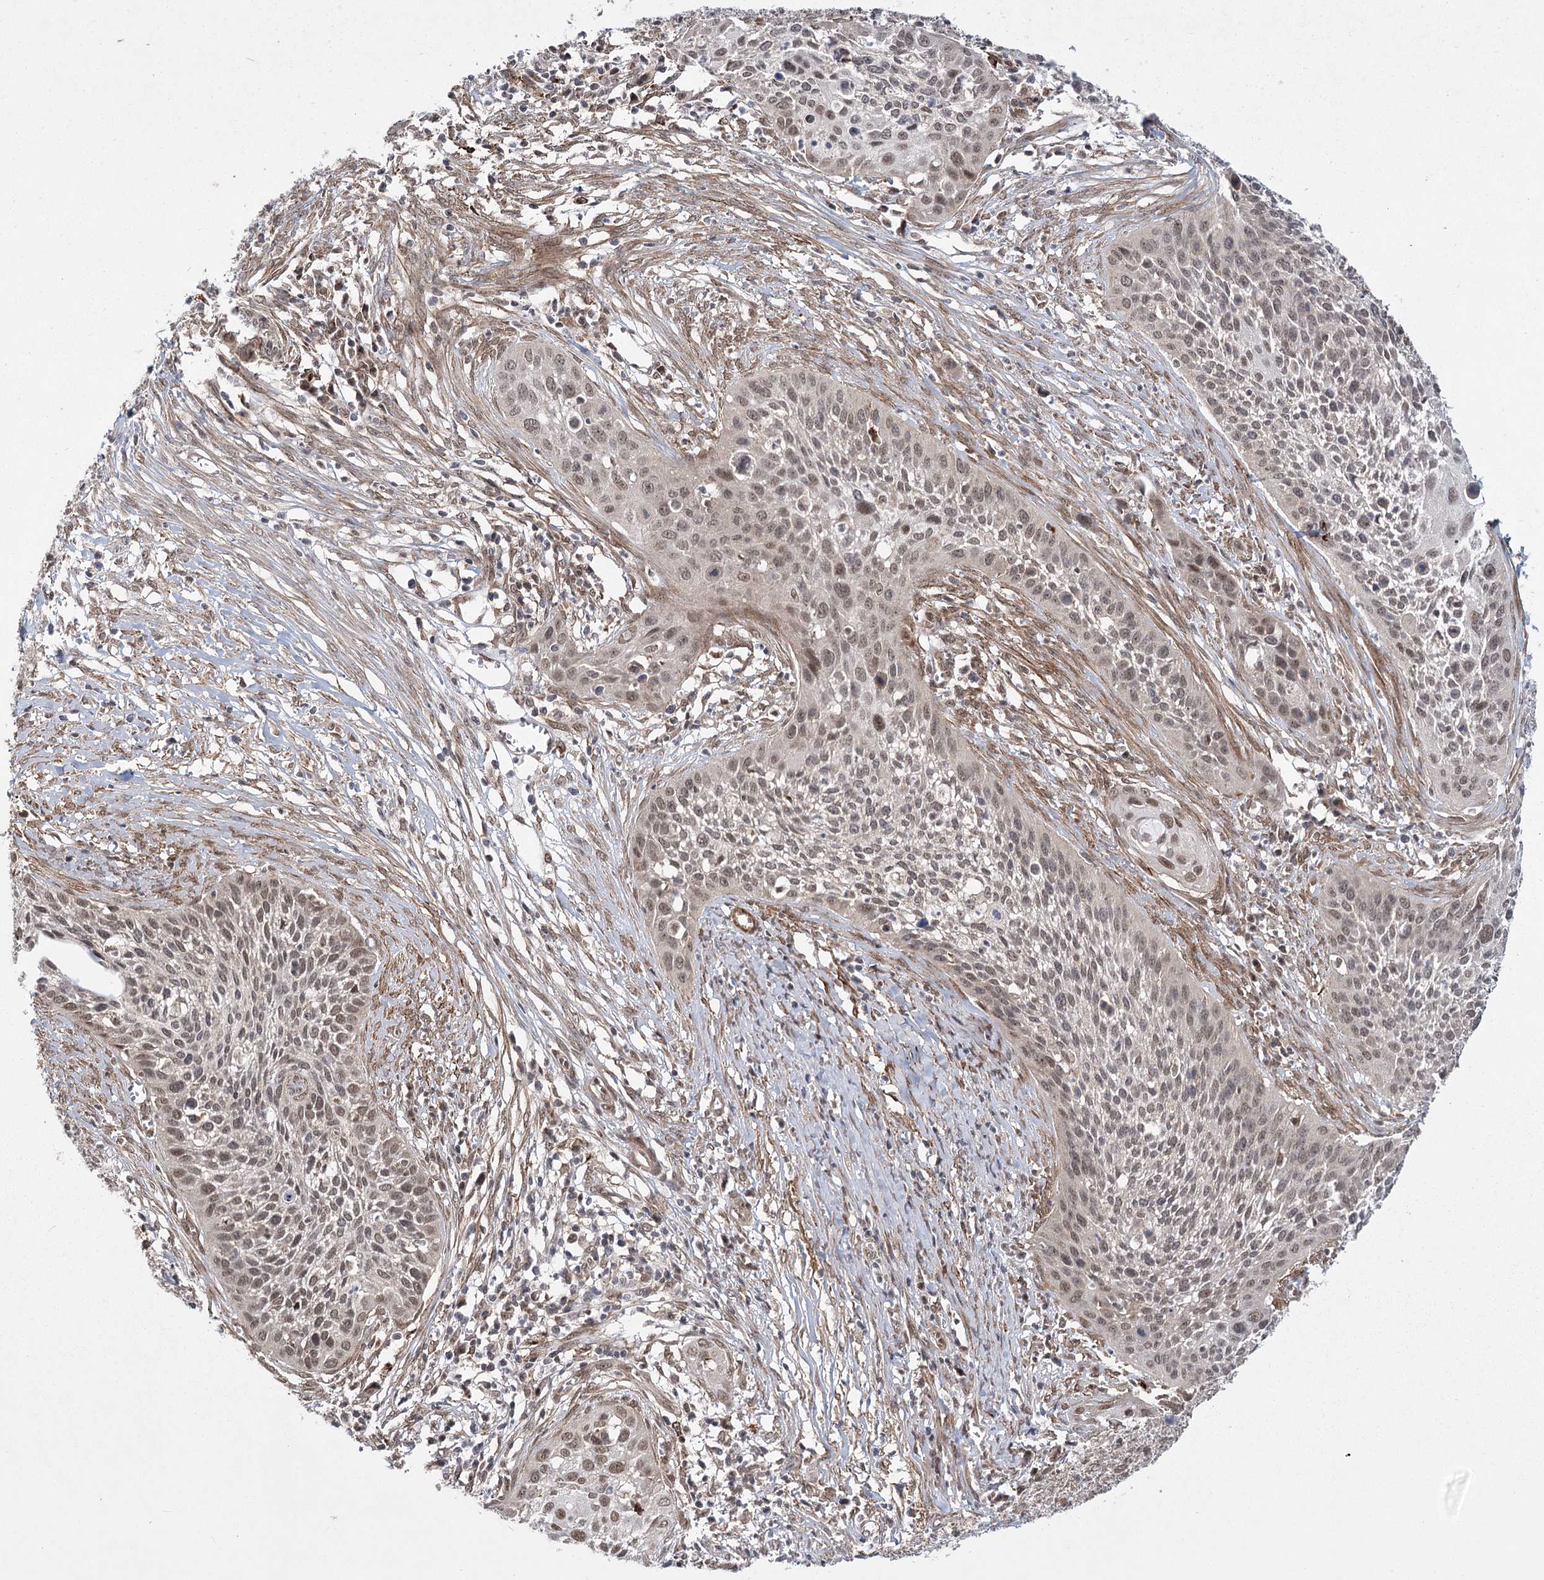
{"staining": {"intensity": "weak", "quantity": "25%-75%", "location": "nuclear"}, "tissue": "cervical cancer", "cell_type": "Tumor cells", "image_type": "cancer", "snomed": [{"axis": "morphology", "description": "Squamous cell carcinoma, NOS"}, {"axis": "topography", "description": "Cervix"}], "caption": "A micrograph showing weak nuclear staining in approximately 25%-75% of tumor cells in squamous cell carcinoma (cervical), as visualized by brown immunohistochemical staining.", "gene": "ZCCHC24", "patient": {"sex": "female", "age": 34}}